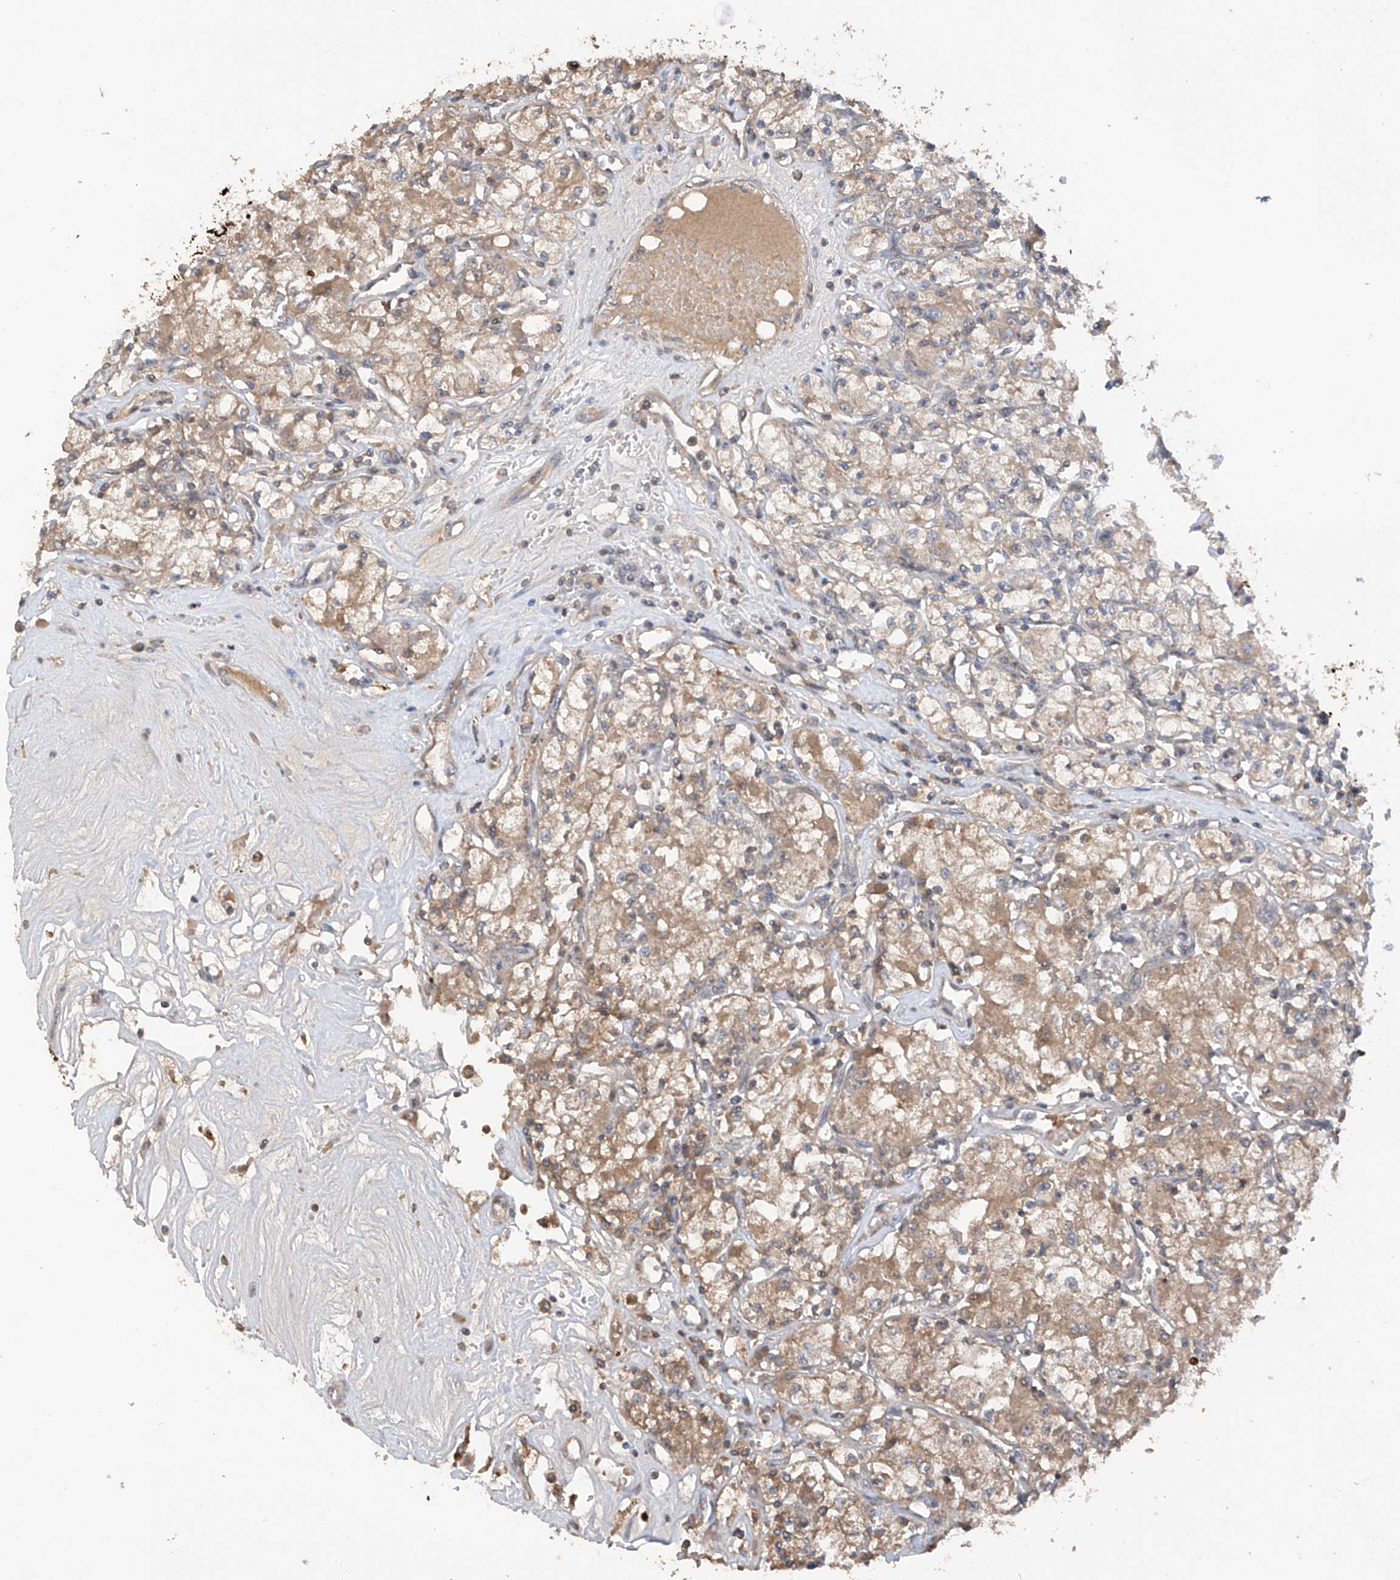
{"staining": {"intensity": "moderate", "quantity": ">75%", "location": "cytoplasmic/membranous"}, "tissue": "renal cancer", "cell_type": "Tumor cells", "image_type": "cancer", "snomed": [{"axis": "morphology", "description": "Adenocarcinoma, NOS"}, {"axis": "topography", "description": "Kidney"}], "caption": "A micrograph of human renal cancer stained for a protein displays moderate cytoplasmic/membranous brown staining in tumor cells.", "gene": "RPAIN", "patient": {"sex": "female", "age": 59}}